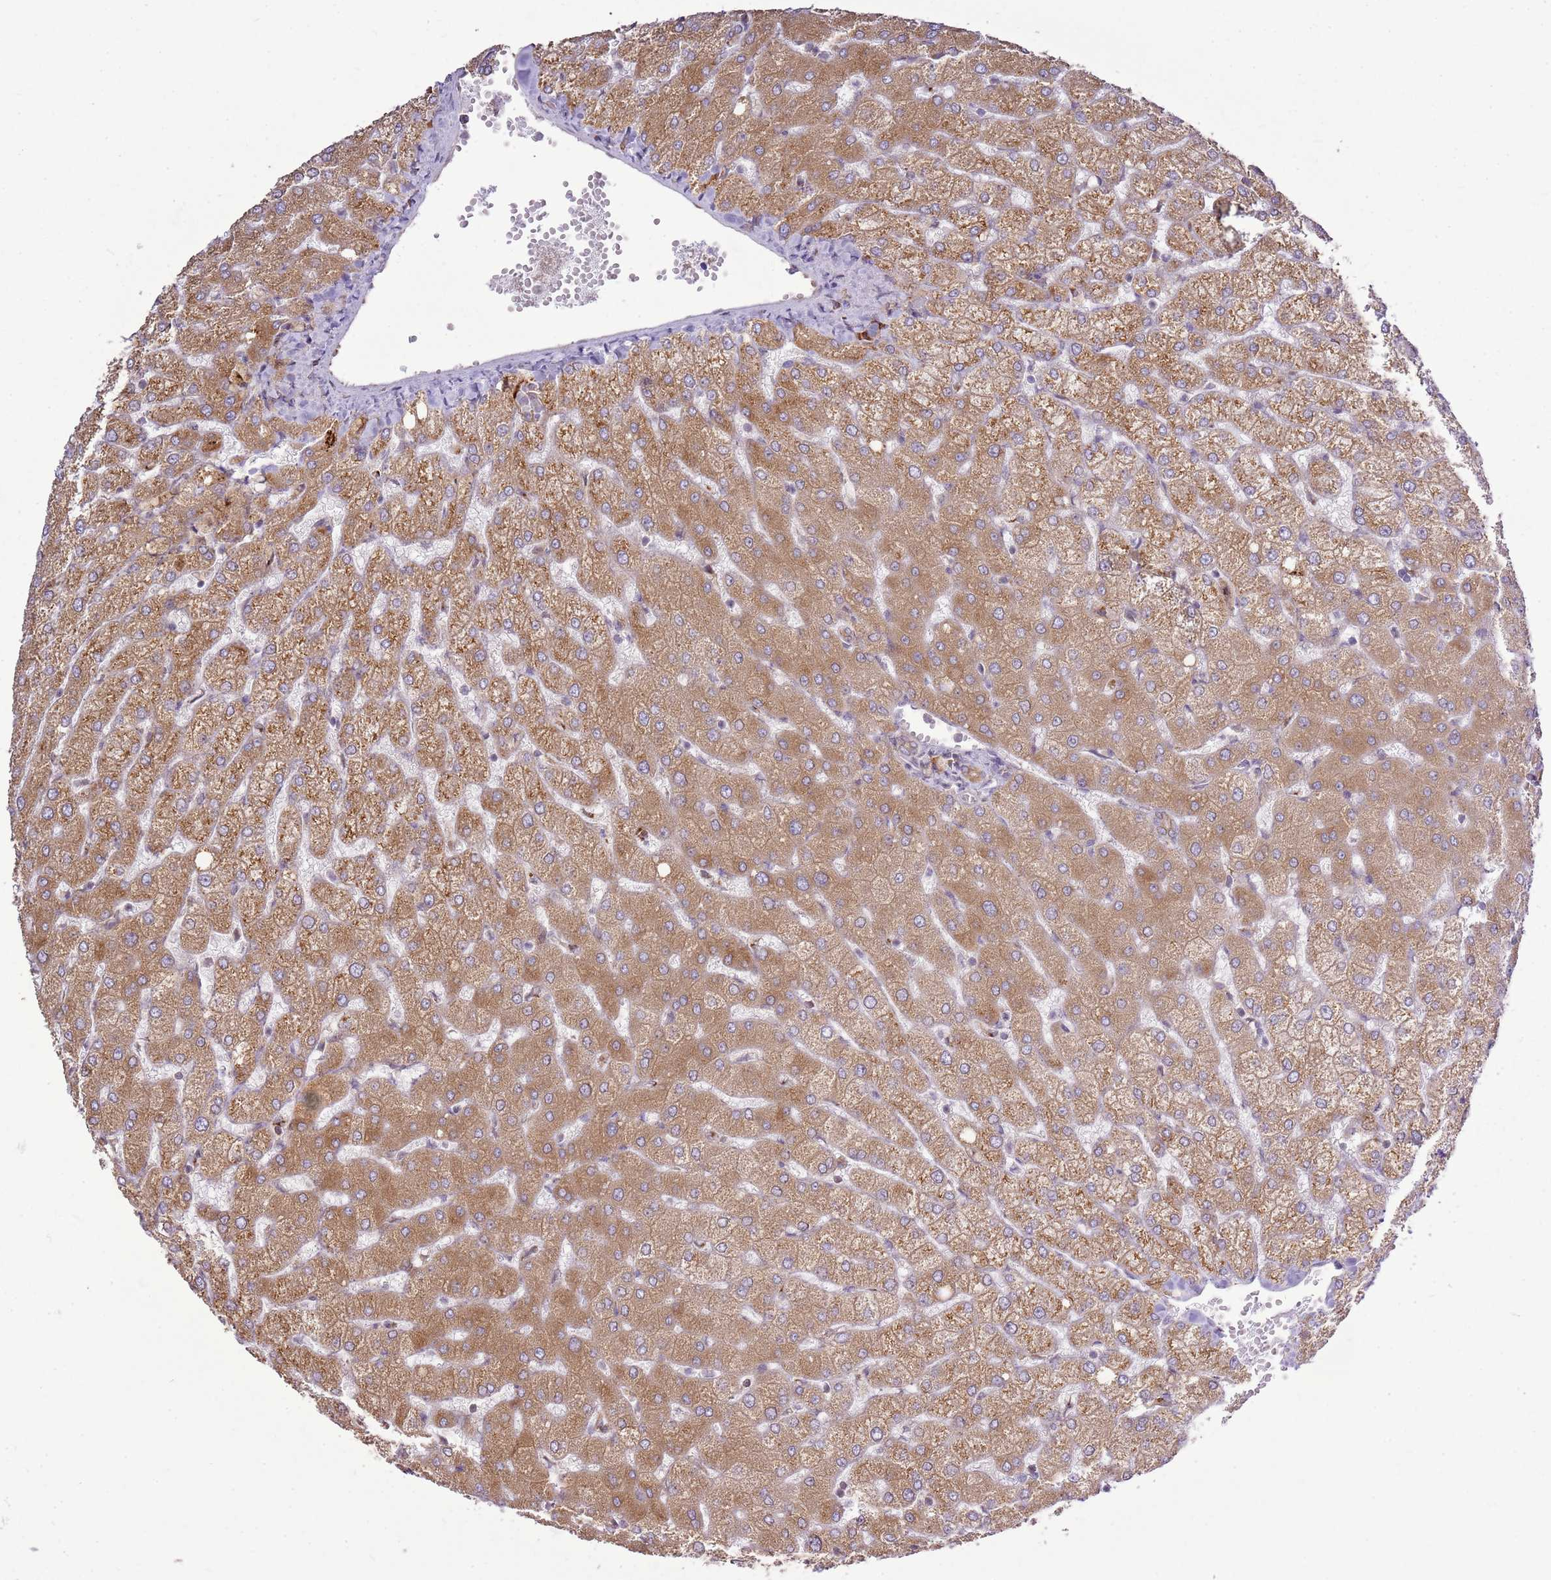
{"staining": {"intensity": "weak", "quantity": "25%-75%", "location": "cytoplasmic/membranous"}, "tissue": "liver", "cell_type": "Cholangiocytes", "image_type": "normal", "snomed": [{"axis": "morphology", "description": "Normal tissue, NOS"}, {"axis": "topography", "description": "Liver"}], "caption": "Human liver stained with a brown dye shows weak cytoplasmic/membranous positive staining in approximately 25%-75% of cholangiocytes.", "gene": "TMED10", "patient": {"sex": "female", "age": 54}}